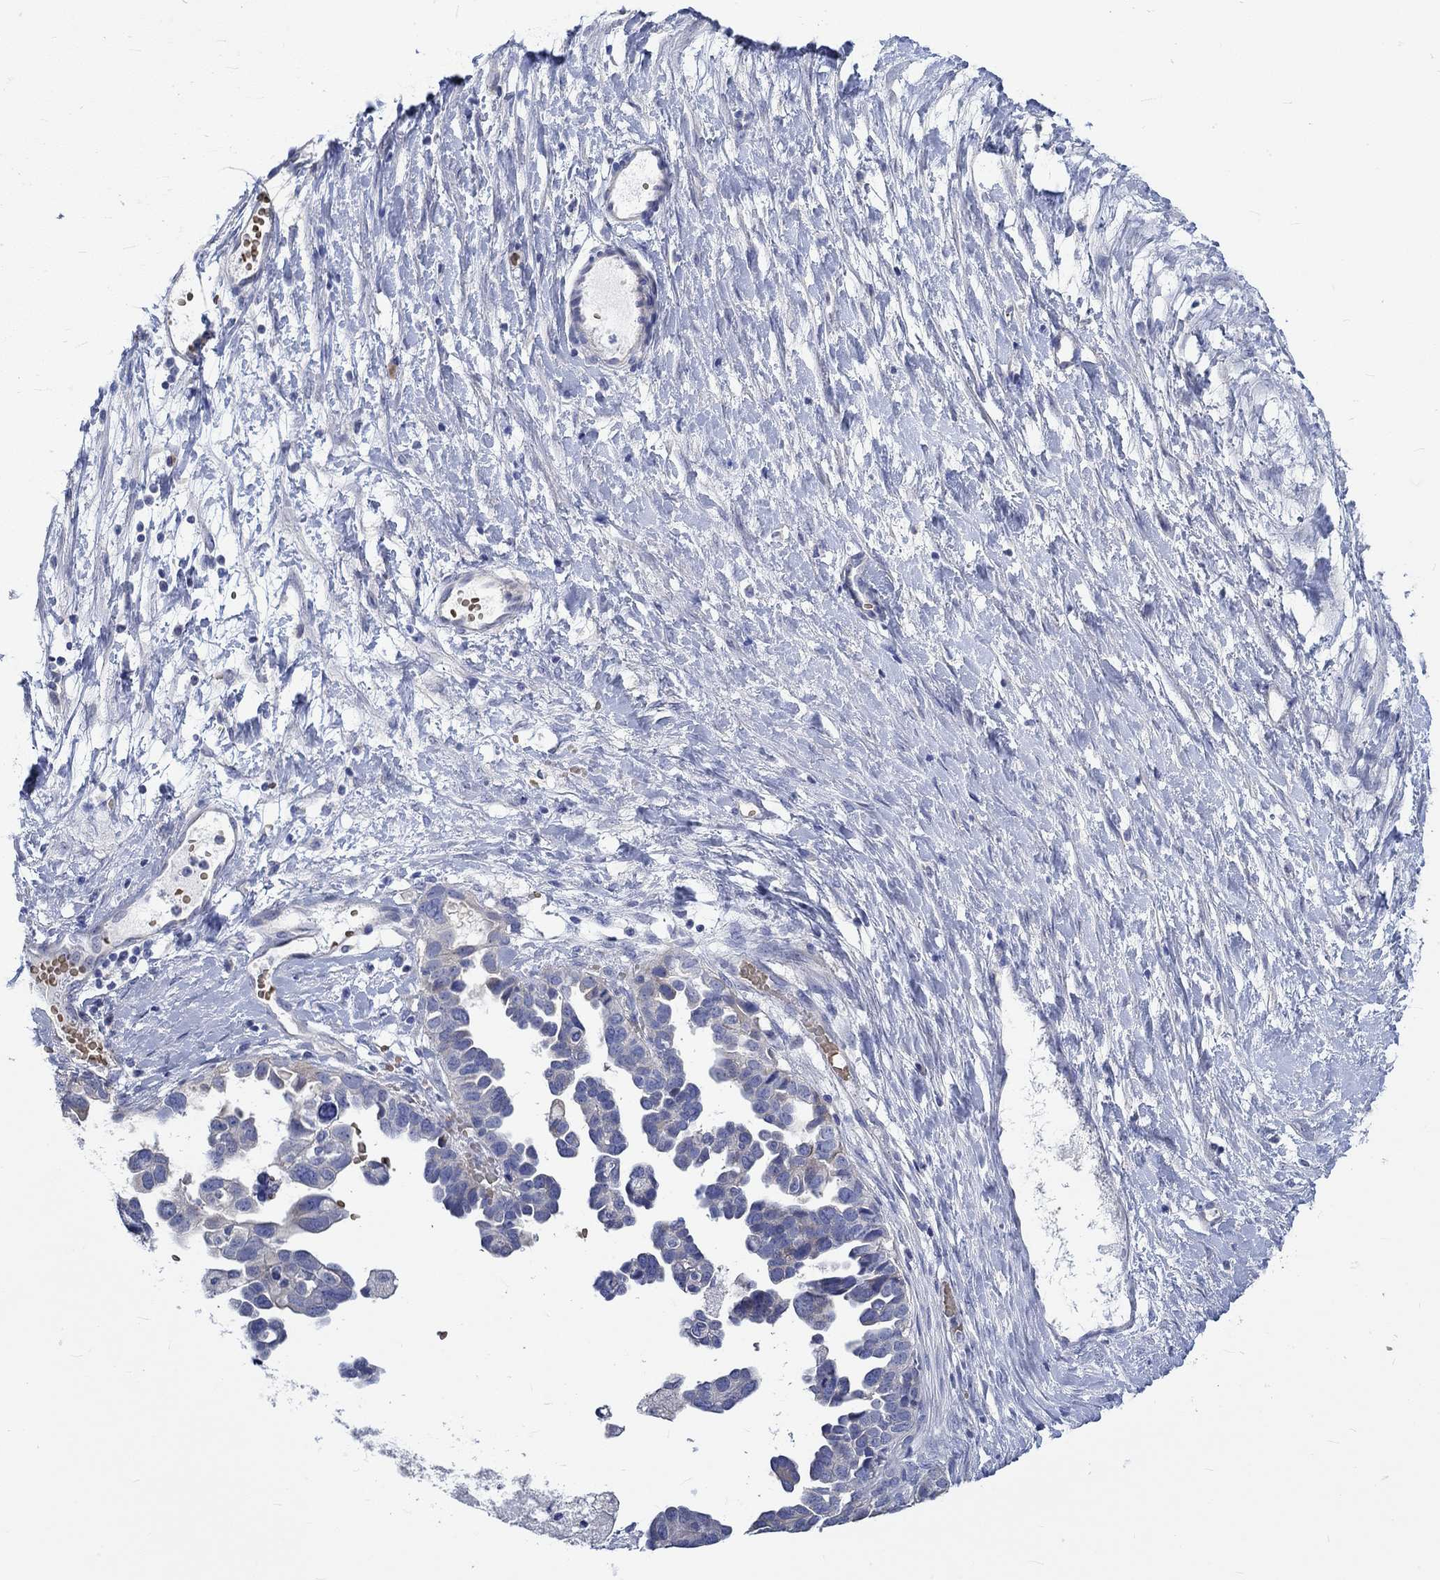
{"staining": {"intensity": "negative", "quantity": "none", "location": "none"}, "tissue": "ovarian cancer", "cell_type": "Tumor cells", "image_type": "cancer", "snomed": [{"axis": "morphology", "description": "Cystadenocarcinoma, serous, NOS"}, {"axis": "topography", "description": "Ovary"}], "caption": "Serous cystadenocarcinoma (ovarian) stained for a protein using IHC demonstrates no expression tumor cells.", "gene": "KCNA1", "patient": {"sex": "female", "age": 54}}